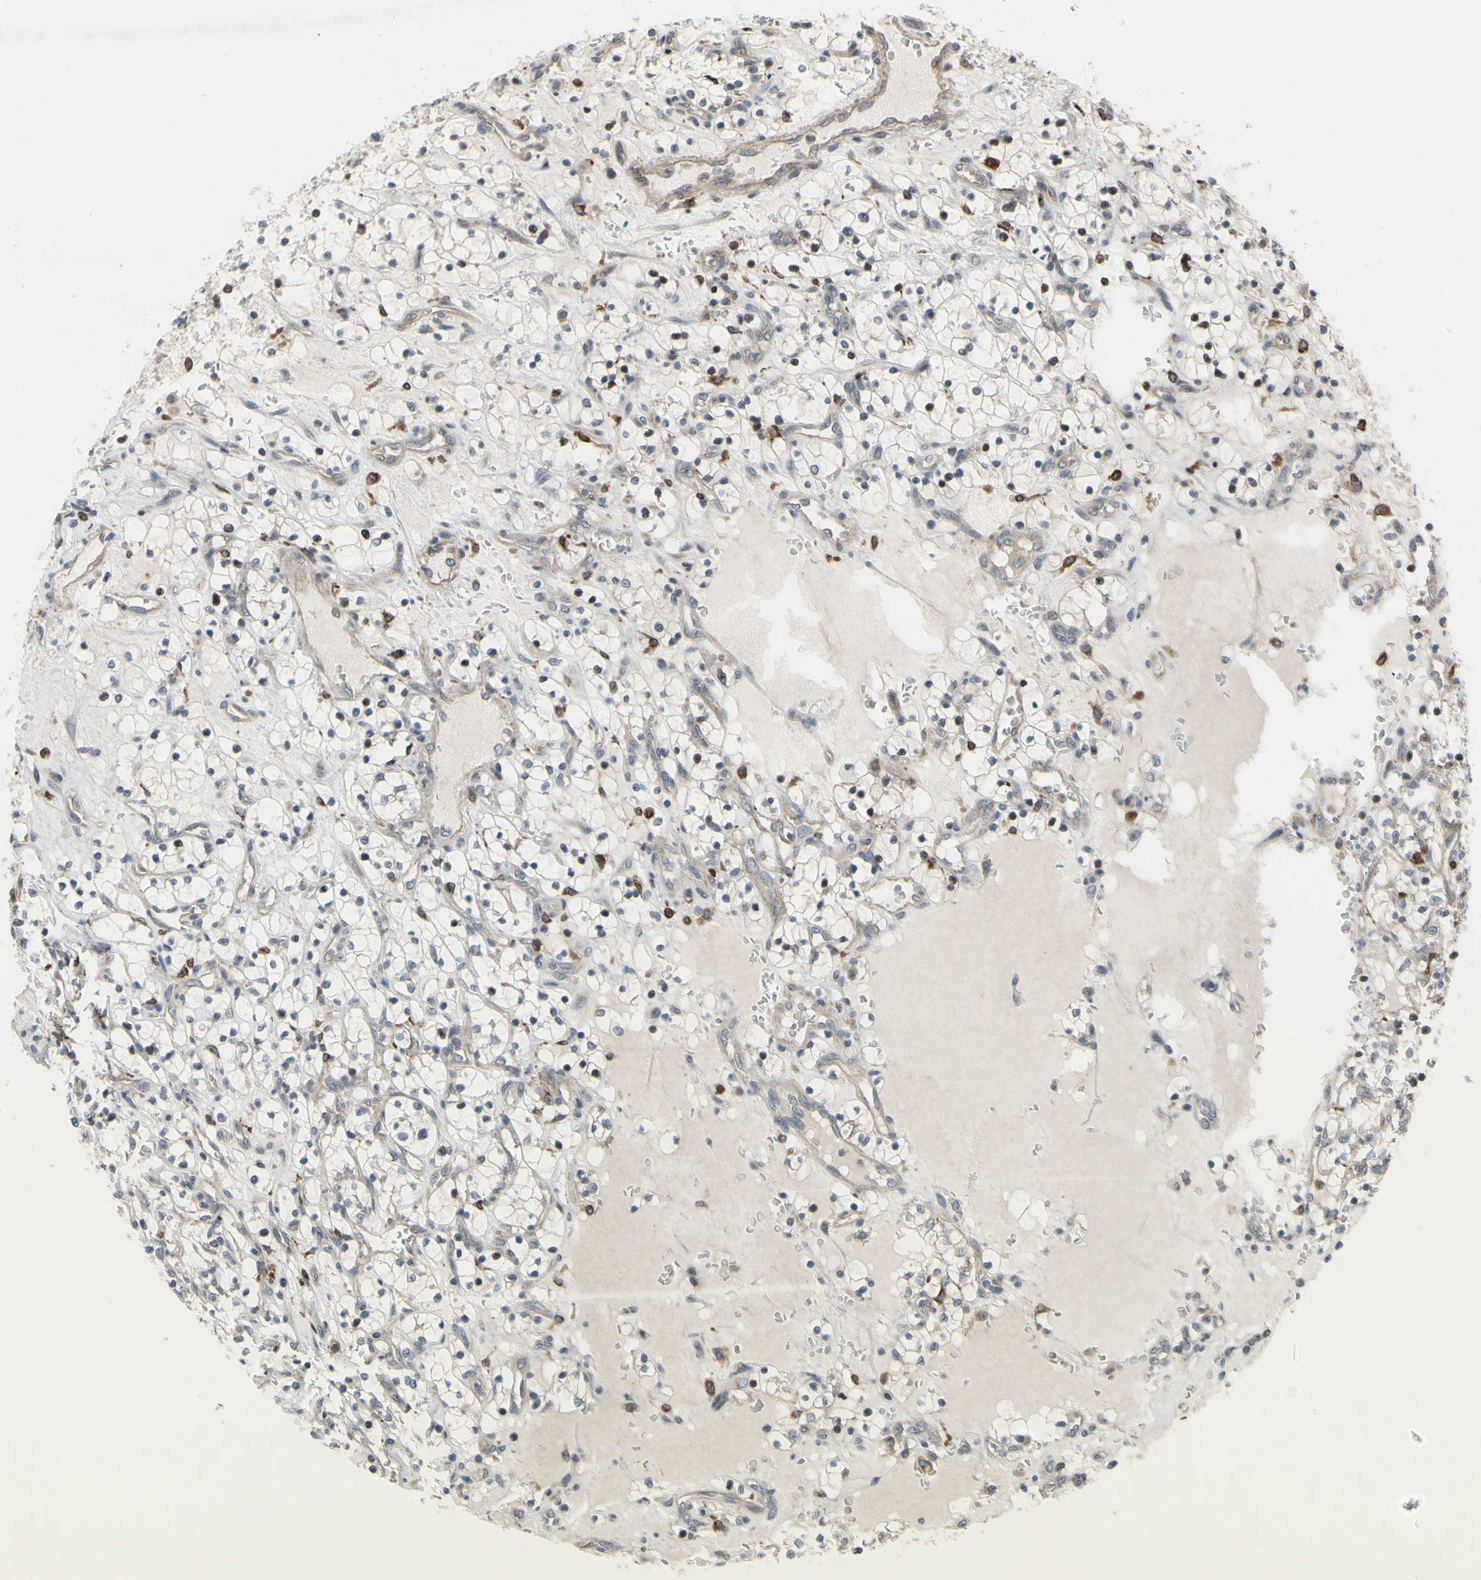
{"staining": {"intensity": "negative", "quantity": "none", "location": "none"}, "tissue": "renal cancer", "cell_type": "Tumor cells", "image_type": "cancer", "snomed": [{"axis": "morphology", "description": "Adenocarcinoma, NOS"}, {"axis": "topography", "description": "Kidney"}], "caption": "A photomicrograph of adenocarcinoma (renal) stained for a protein exhibits no brown staining in tumor cells. Nuclei are stained in blue.", "gene": "PLXNA2", "patient": {"sex": "female", "age": 69}}